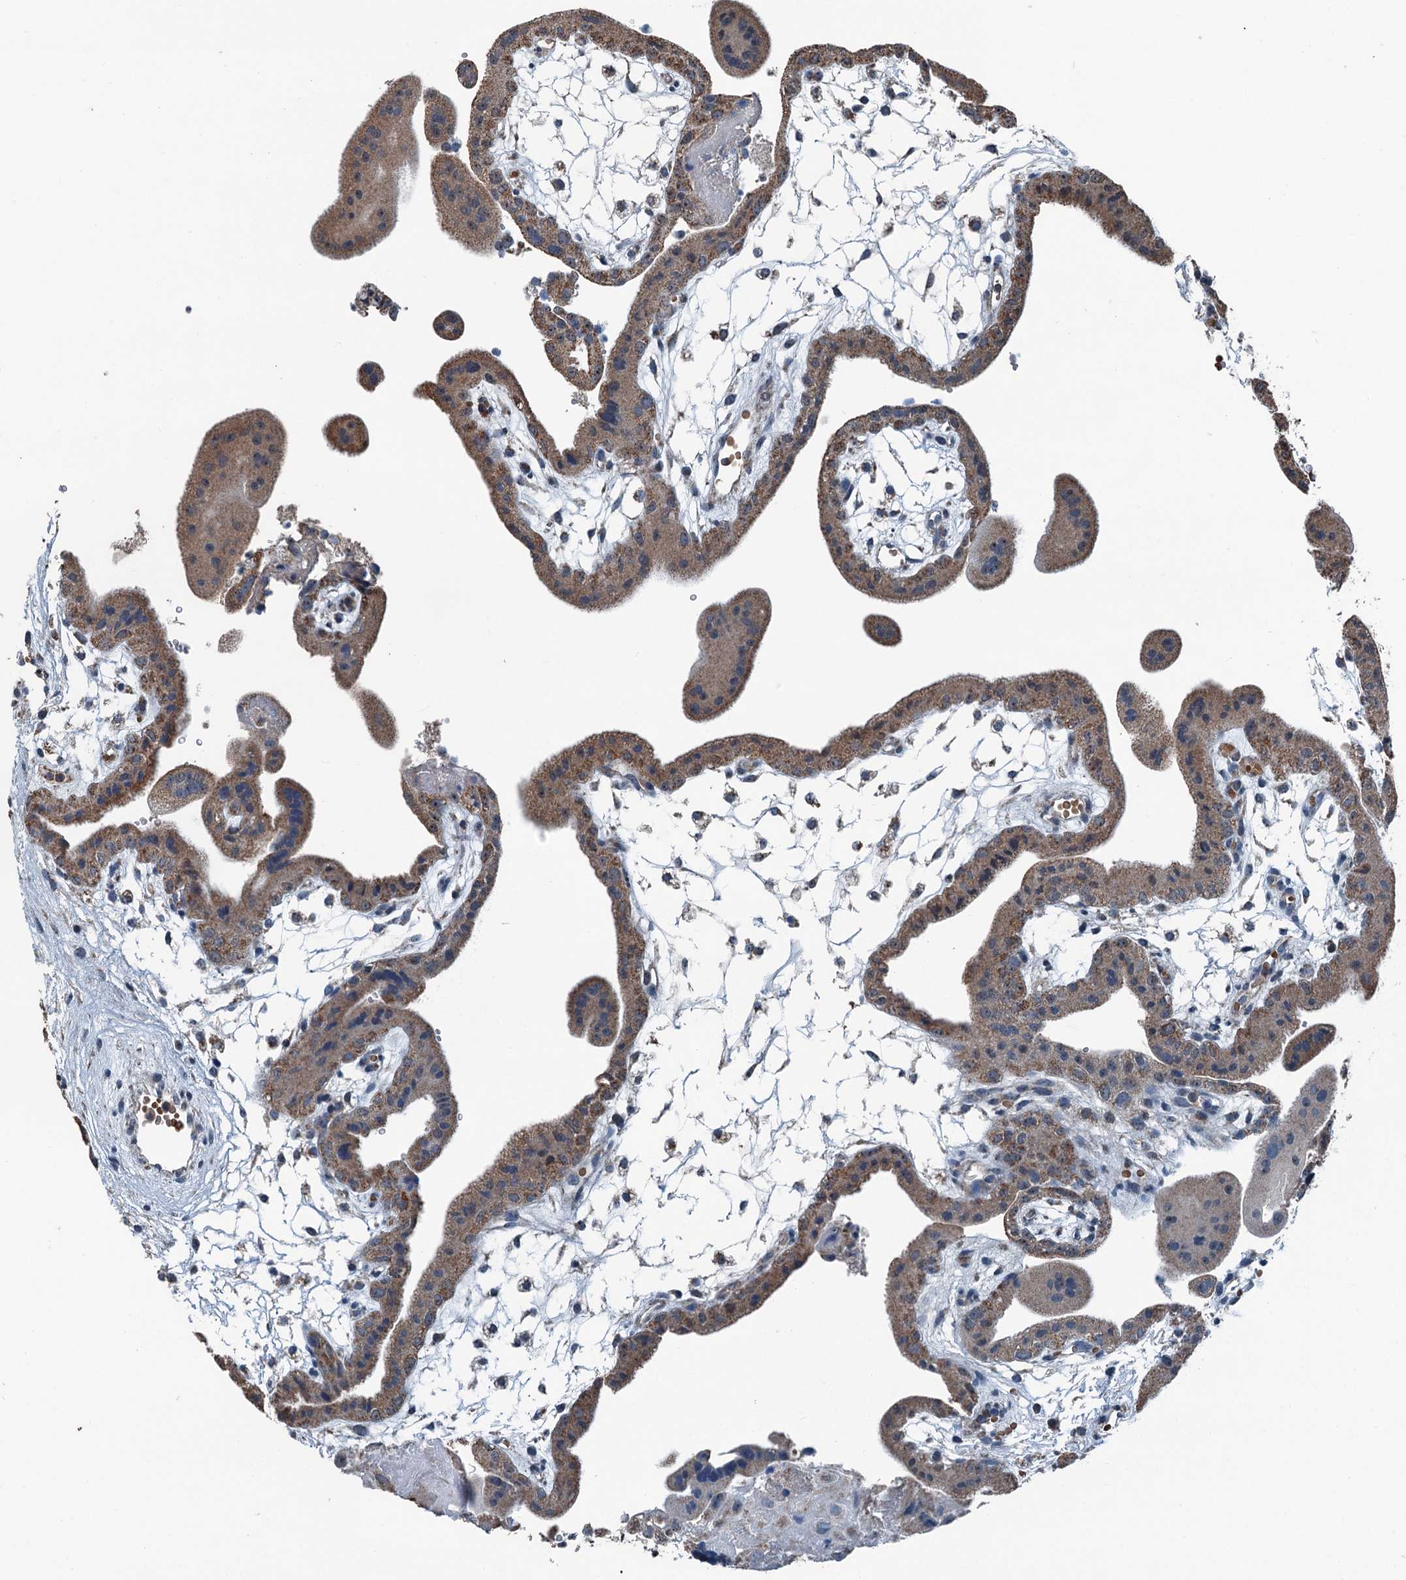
{"staining": {"intensity": "moderate", "quantity": ">75%", "location": "cytoplasmic/membranous"}, "tissue": "placenta", "cell_type": "Decidual cells", "image_type": "normal", "snomed": [{"axis": "morphology", "description": "Normal tissue, NOS"}, {"axis": "topography", "description": "Placenta"}], "caption": "An IHC photomicrograph of unremarkable tissue is shown. Protein staining in brown labels moderate cytoplasmic/membranous positivity in placenta within decidual cells.", "gene": "TRPT1", "patient": {"sex": "female", "age": 18}}